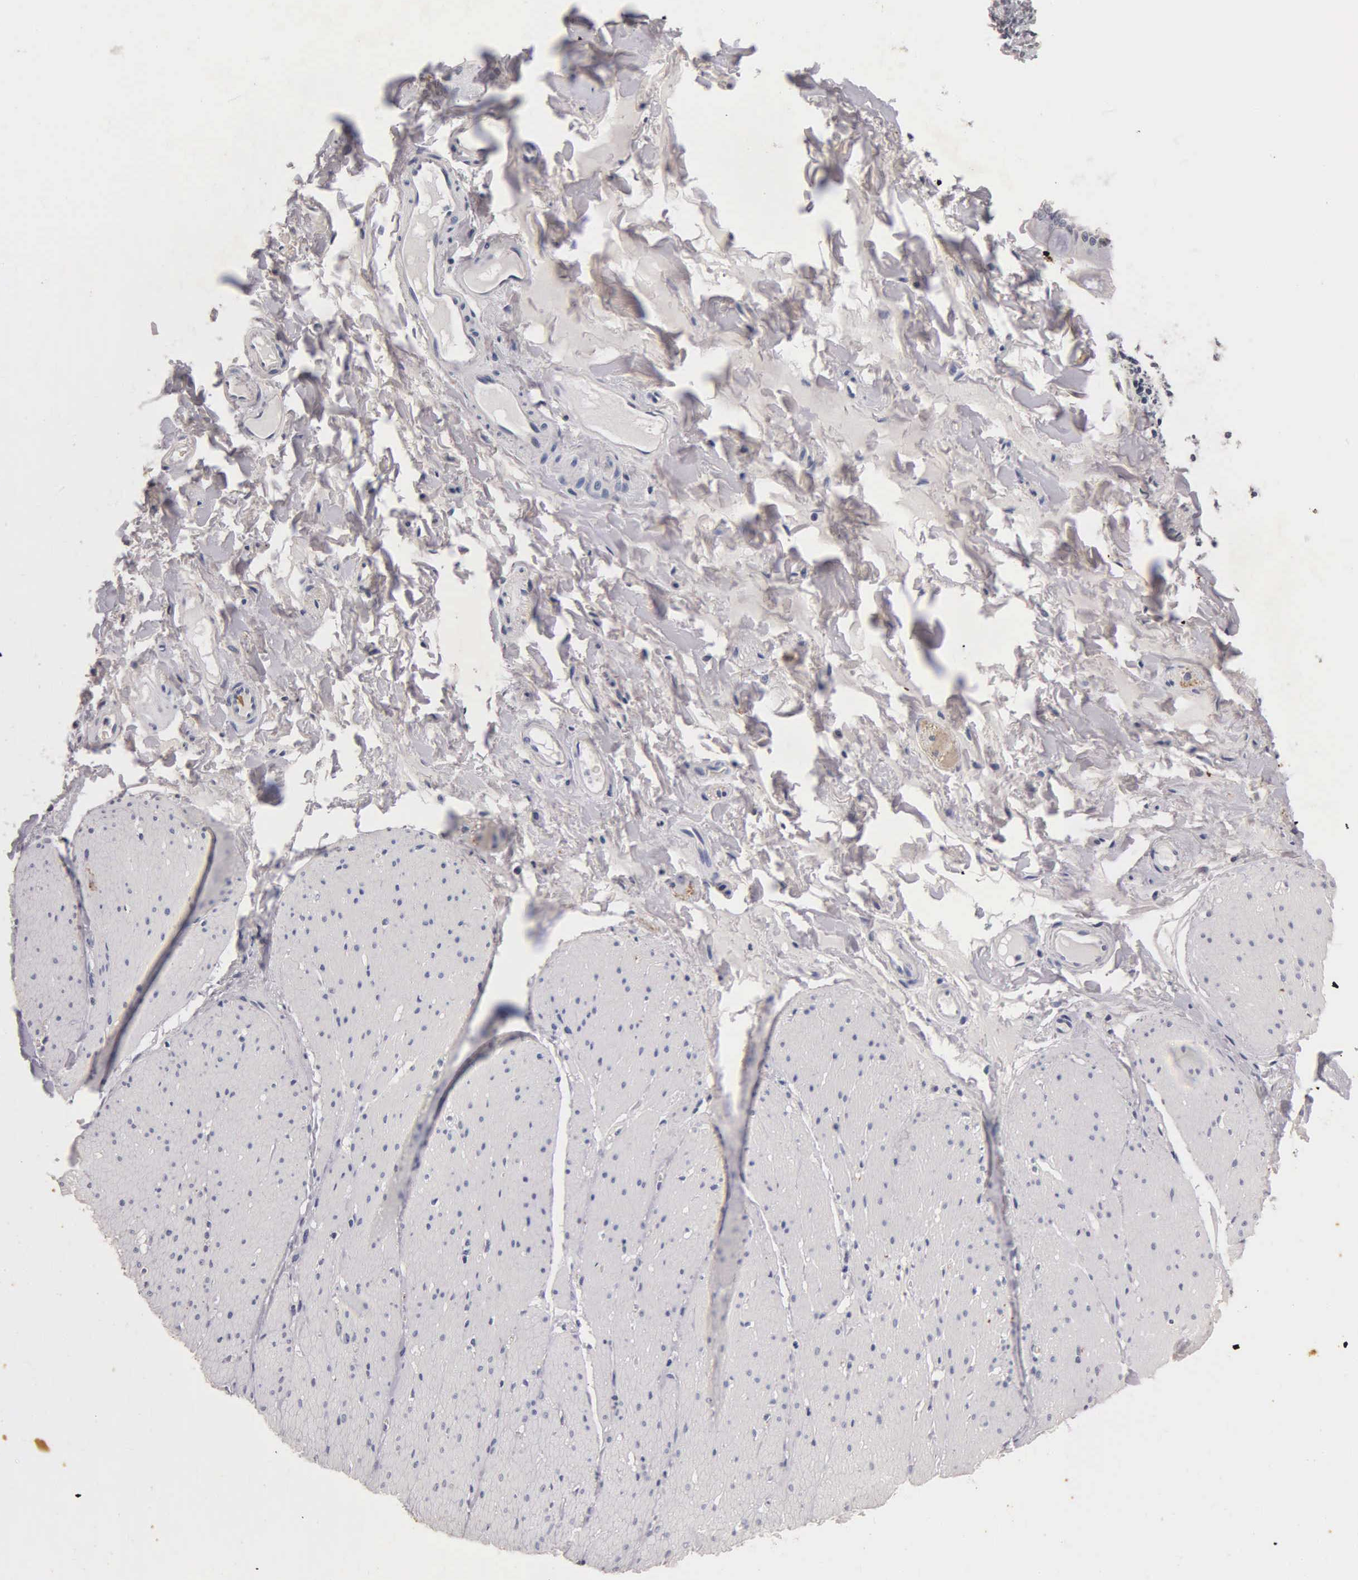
{"staining": {"intensity": "weak", "quantity": ">75%", "location": "cytoplasmic/membranous"}, "tissue": "adipose tissue", "cell_type": "Adipocytes", "image_type": "normal", "snomed": [{"axis": "morphology", "description": "Normal tissue, NOS"}, {"axis": "topography", "description": "Duodenum"}], "caption": "Protein expression analysis of unremarkable human adipose tissue reveals weak cytoplasmic/membranous staining in approximately >75% of adipocytes.", "gene": "SST", "patient": {"sex": "male", "age": 63}}